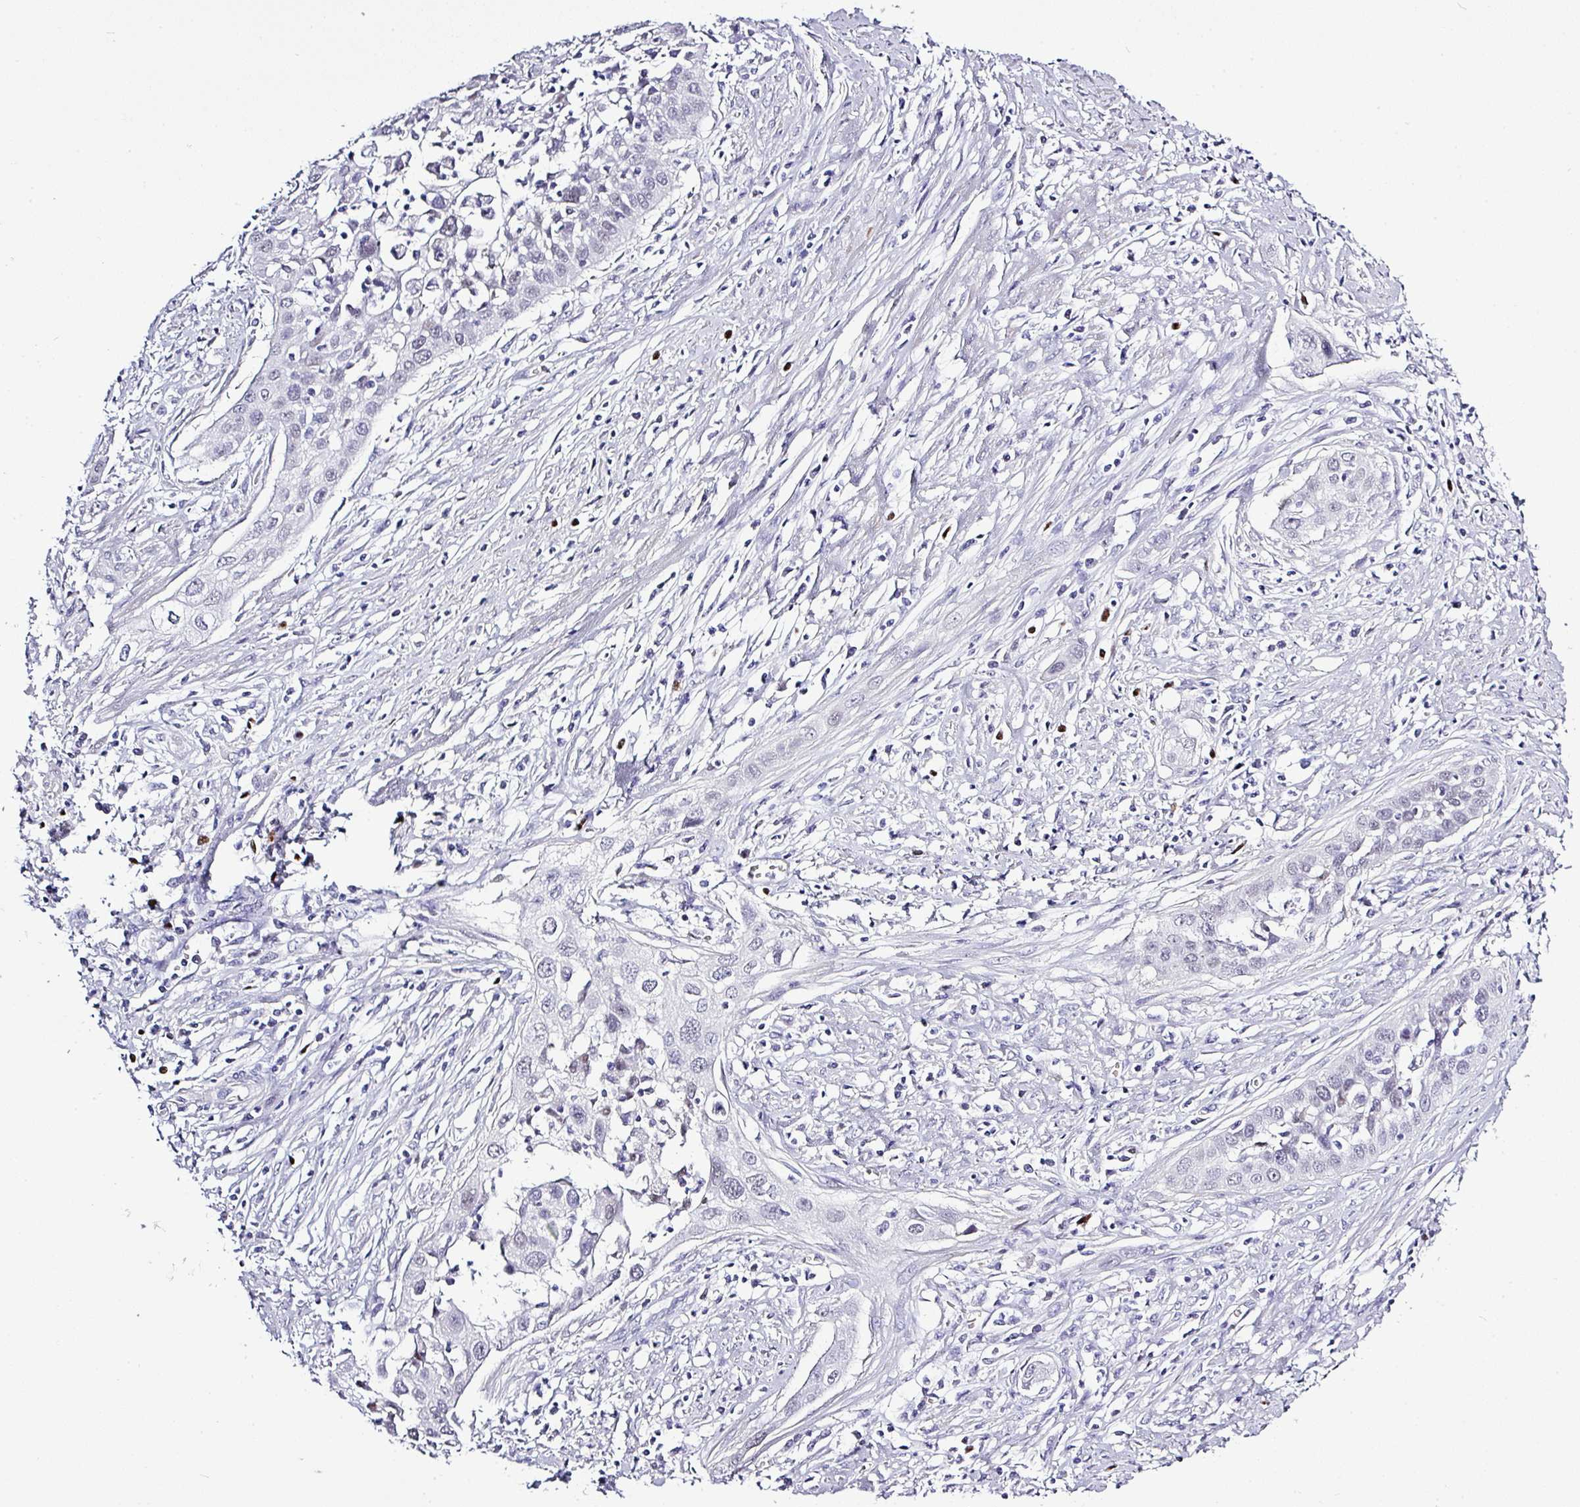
{"staining": {"intensity": "negative", "quantity": "none", "location": "none"}, "tissue": "cervical cancer", "cell_type": "Tumor cells", "image_type": "cancer", "snomed": [{"axis": "morphology", "description": "Squamous cell carcinoma, NOS"}, {"axis": "topography", "description": "Cervix"}], "caption": "A high-resolution image shows IHC staining of cervical squamous cell carcinoma, which displays no significant positivity in tumor cells.", "gene": "BCL11A", "patient": {"sex": "female", "age": 34}}